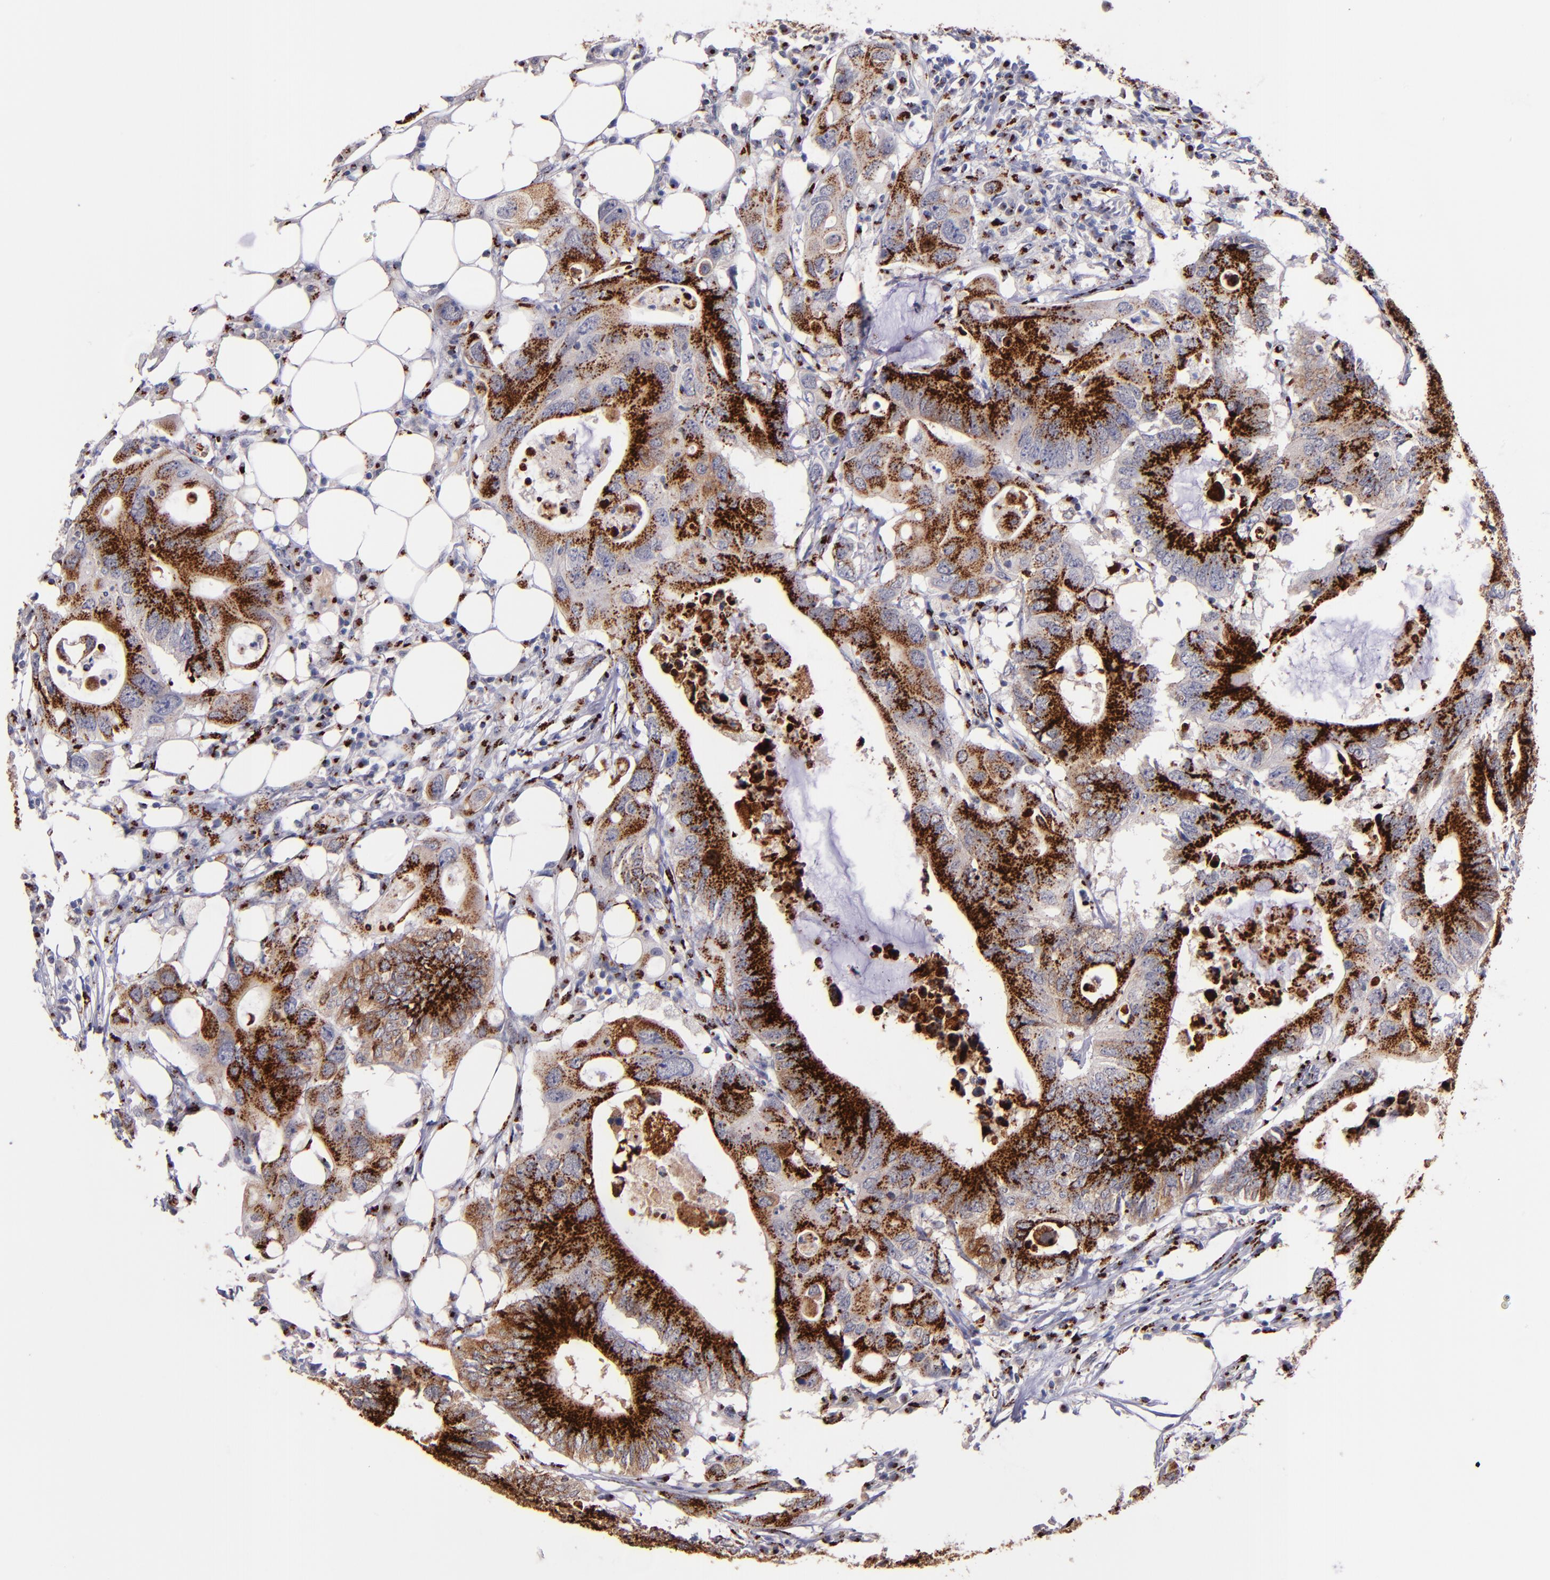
{"staining": {"intensity": "strong", "quantity": ">75%", "location": "cytoplasmic/membranous"}, "tissue": "colorectal cancer", "cell_type": "Tumor cells", "image_type": "cancer", "snomed": [{"axis": "morphology", "description": "Adenocarcinoma, NOS"}, {"axis": "topography", "description": "Colon"}], "caption": "This photomicrograph reveals immunohistochemistry (IHC) staining of colorectal cancer (adenocarcinoma), with high strong cytoplasmic/membranous staining in approximately >75% of tumor cells.", "gene": "GOLIM4", "patient": {"sex": "male", "age": 71}}